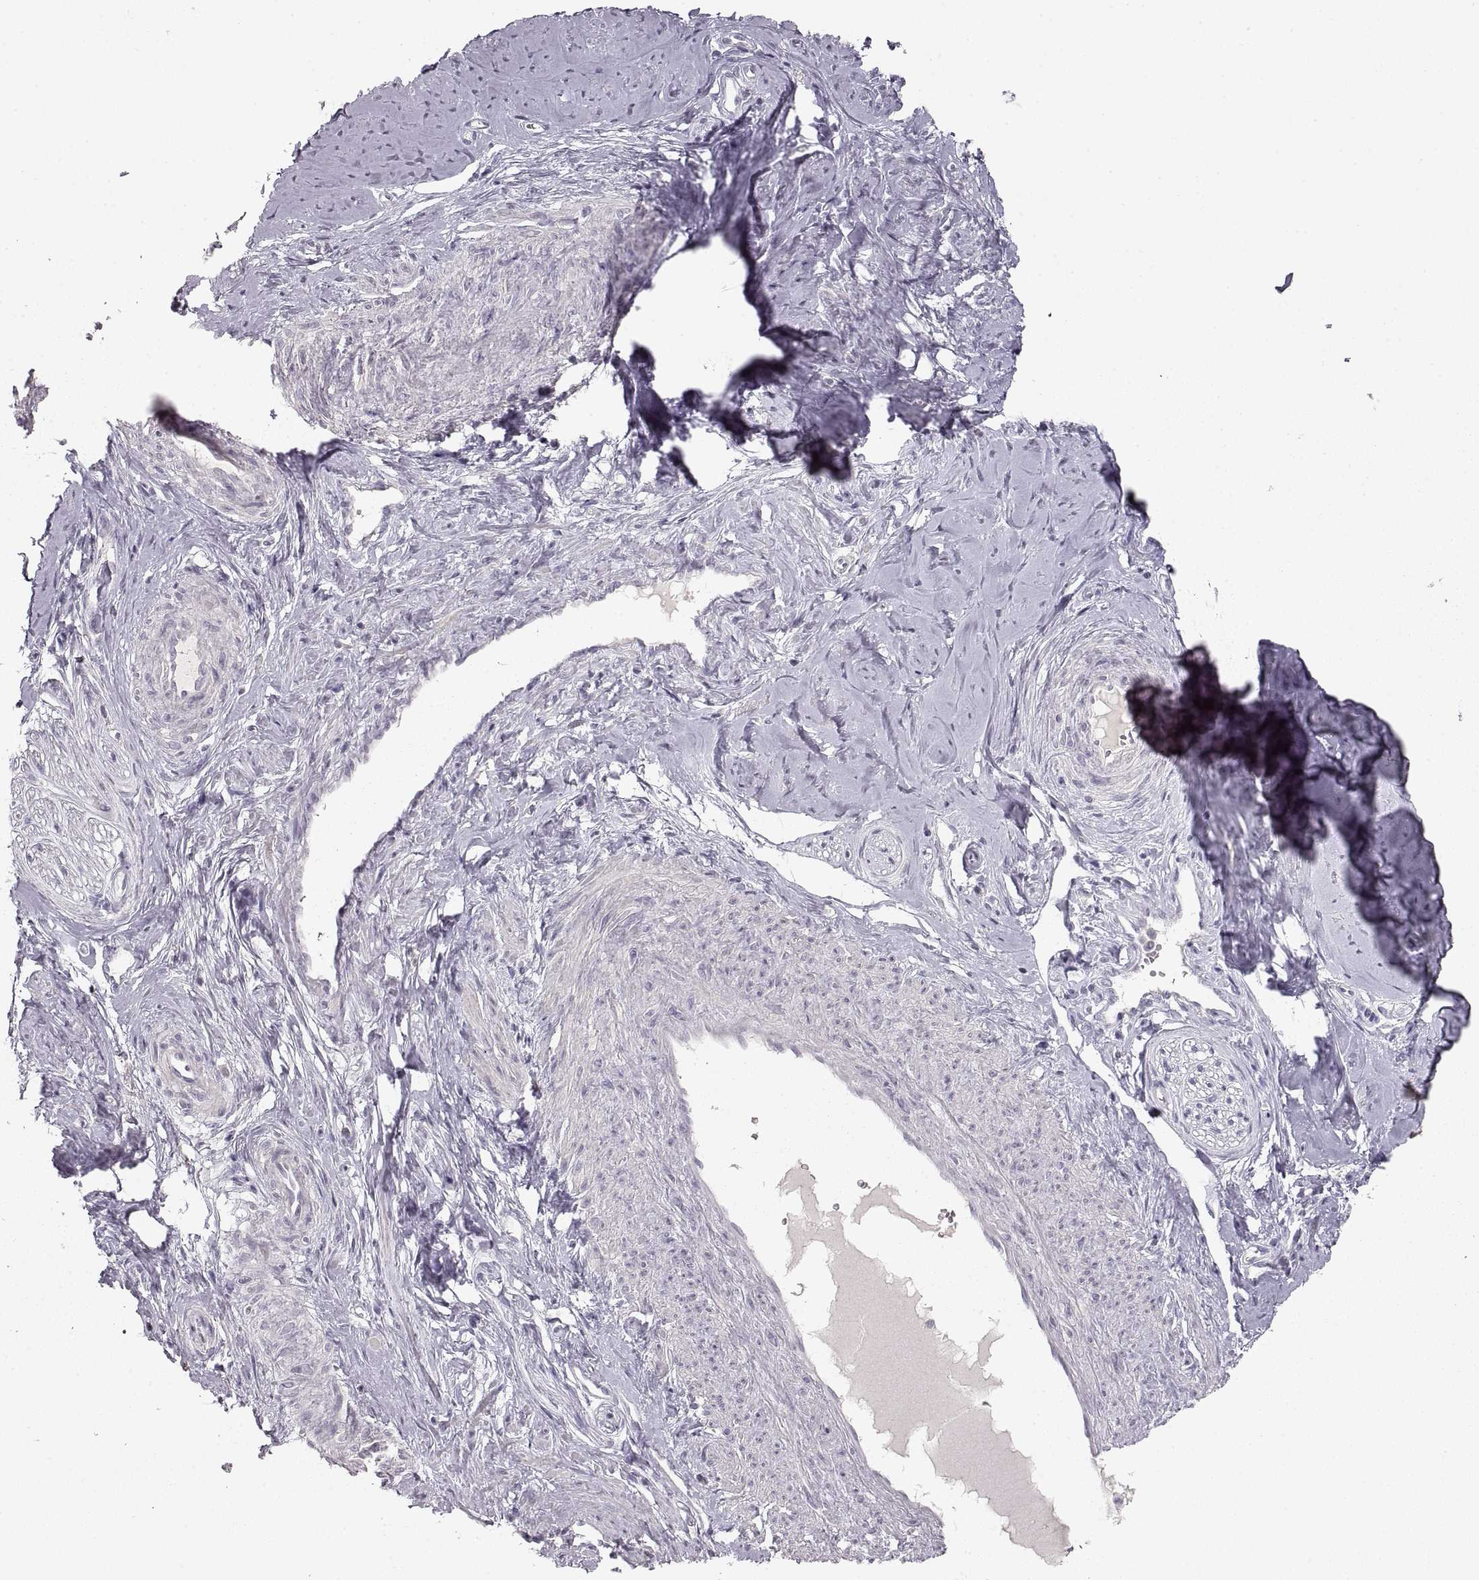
{"staining": {"intensity": "negative", "quantity": "none", "location": "none"}, "tissue": "smooth muscle", "cell_type": "Smooth muscle cells", "image_type": "normal", "snomed": [{"axis": "morphology", "description": "Normal tissue, NOS"}, {"axis": "topography", "description": "Smooth muscle"}], "caption": "Human smooth muscle stained for a protein using immunohistochemistry (IHC) displays no expression in smooth muscle cells.", "gene": "PCSK2", "patient": {"sex": "female", "age": 48}}